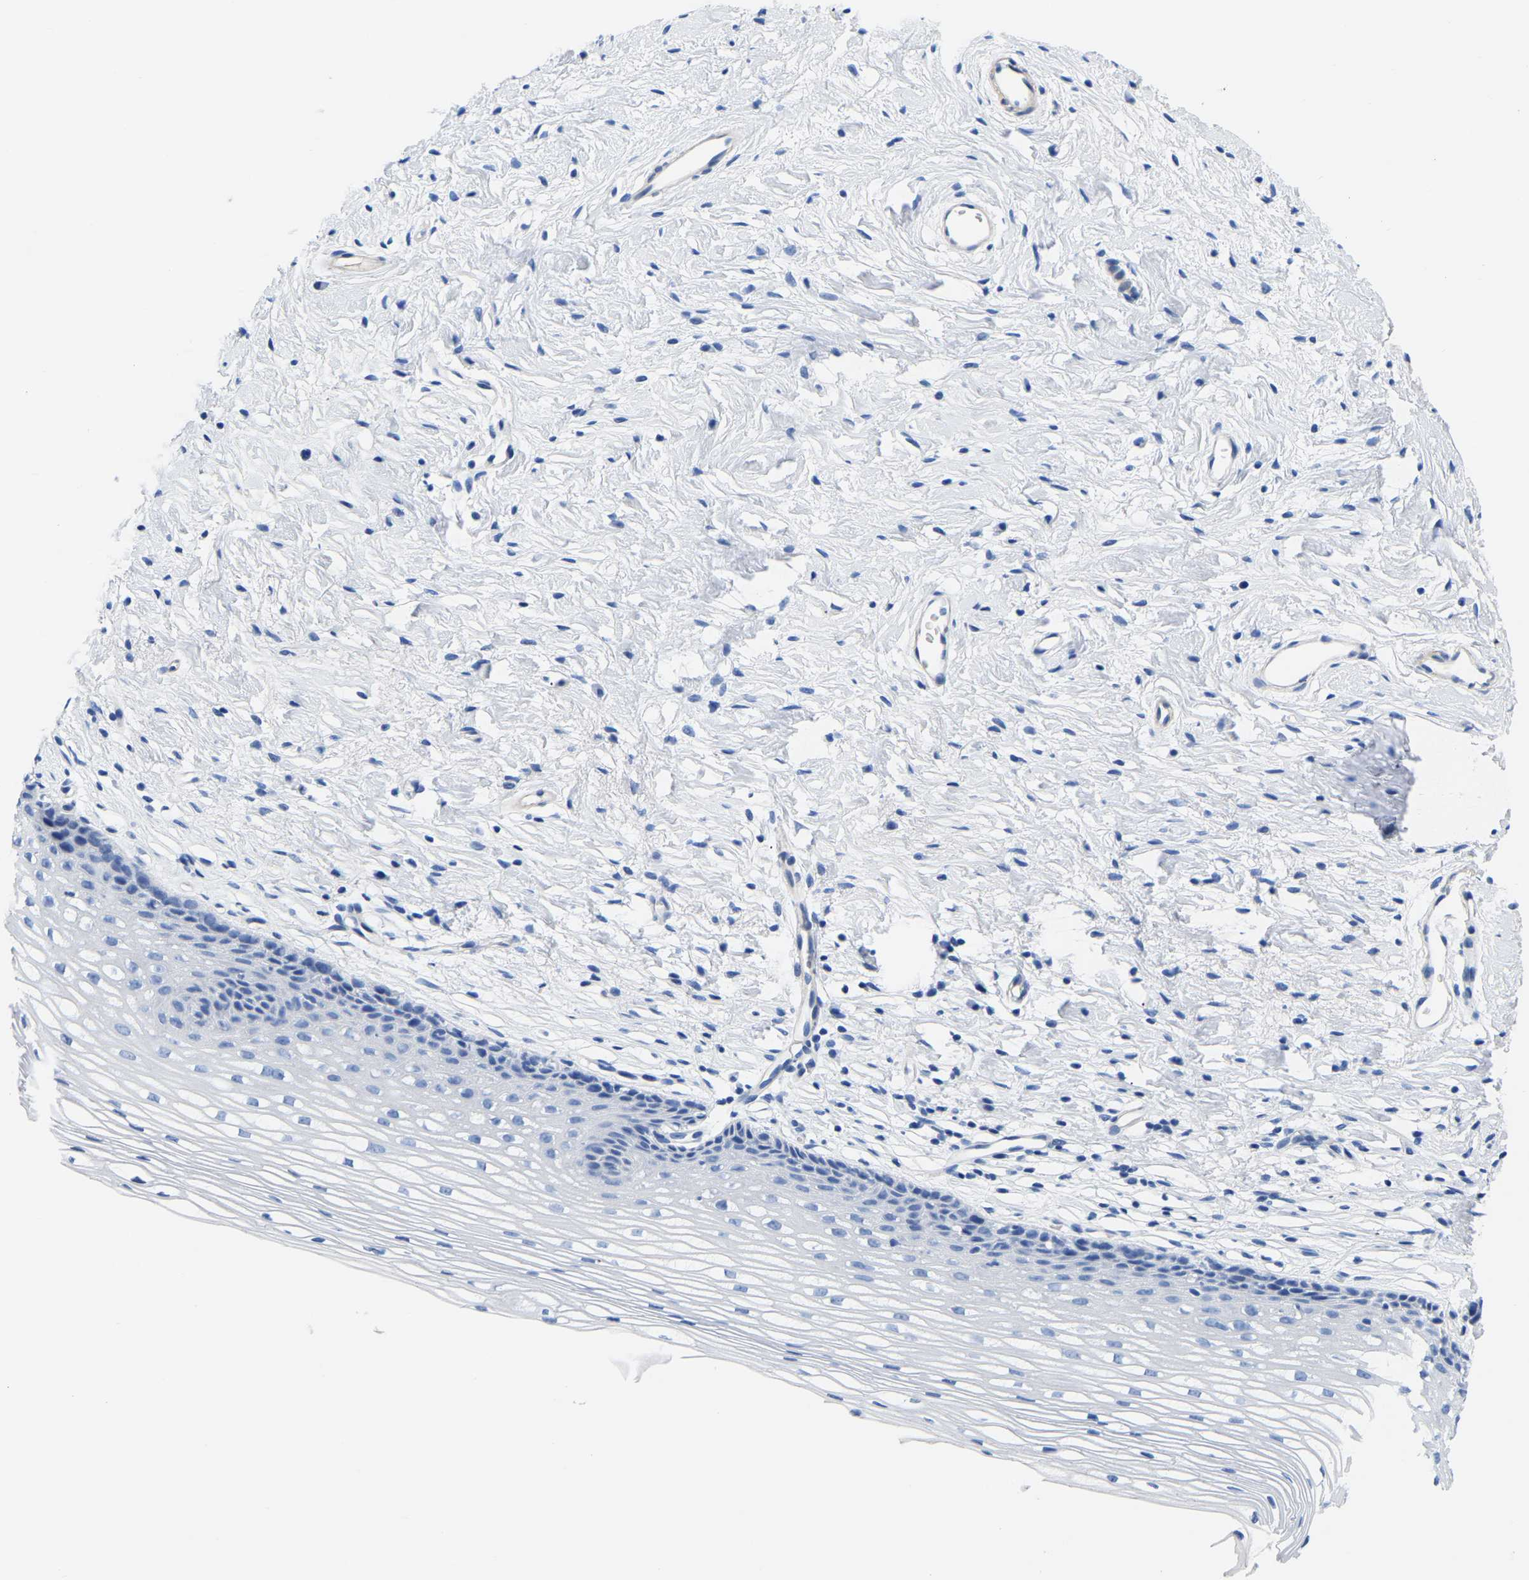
{"staining": {"intensity": "negative", "quantity": "none", "location": "none"}, "tissue": "cervix", "cell_type": "Glandular cells", "image_type": "normal", "snomed": [{"axis": "morphology", "description": "Normal tissue, NOS"}, {"axis": "topography", "description": "Cervix"}], "caption": "Cervix stained for a protein using IHC demonstrates no positivity glandular cells.", "gene": "UPK3A", "patient": {"sex": "female", "age": 77}}